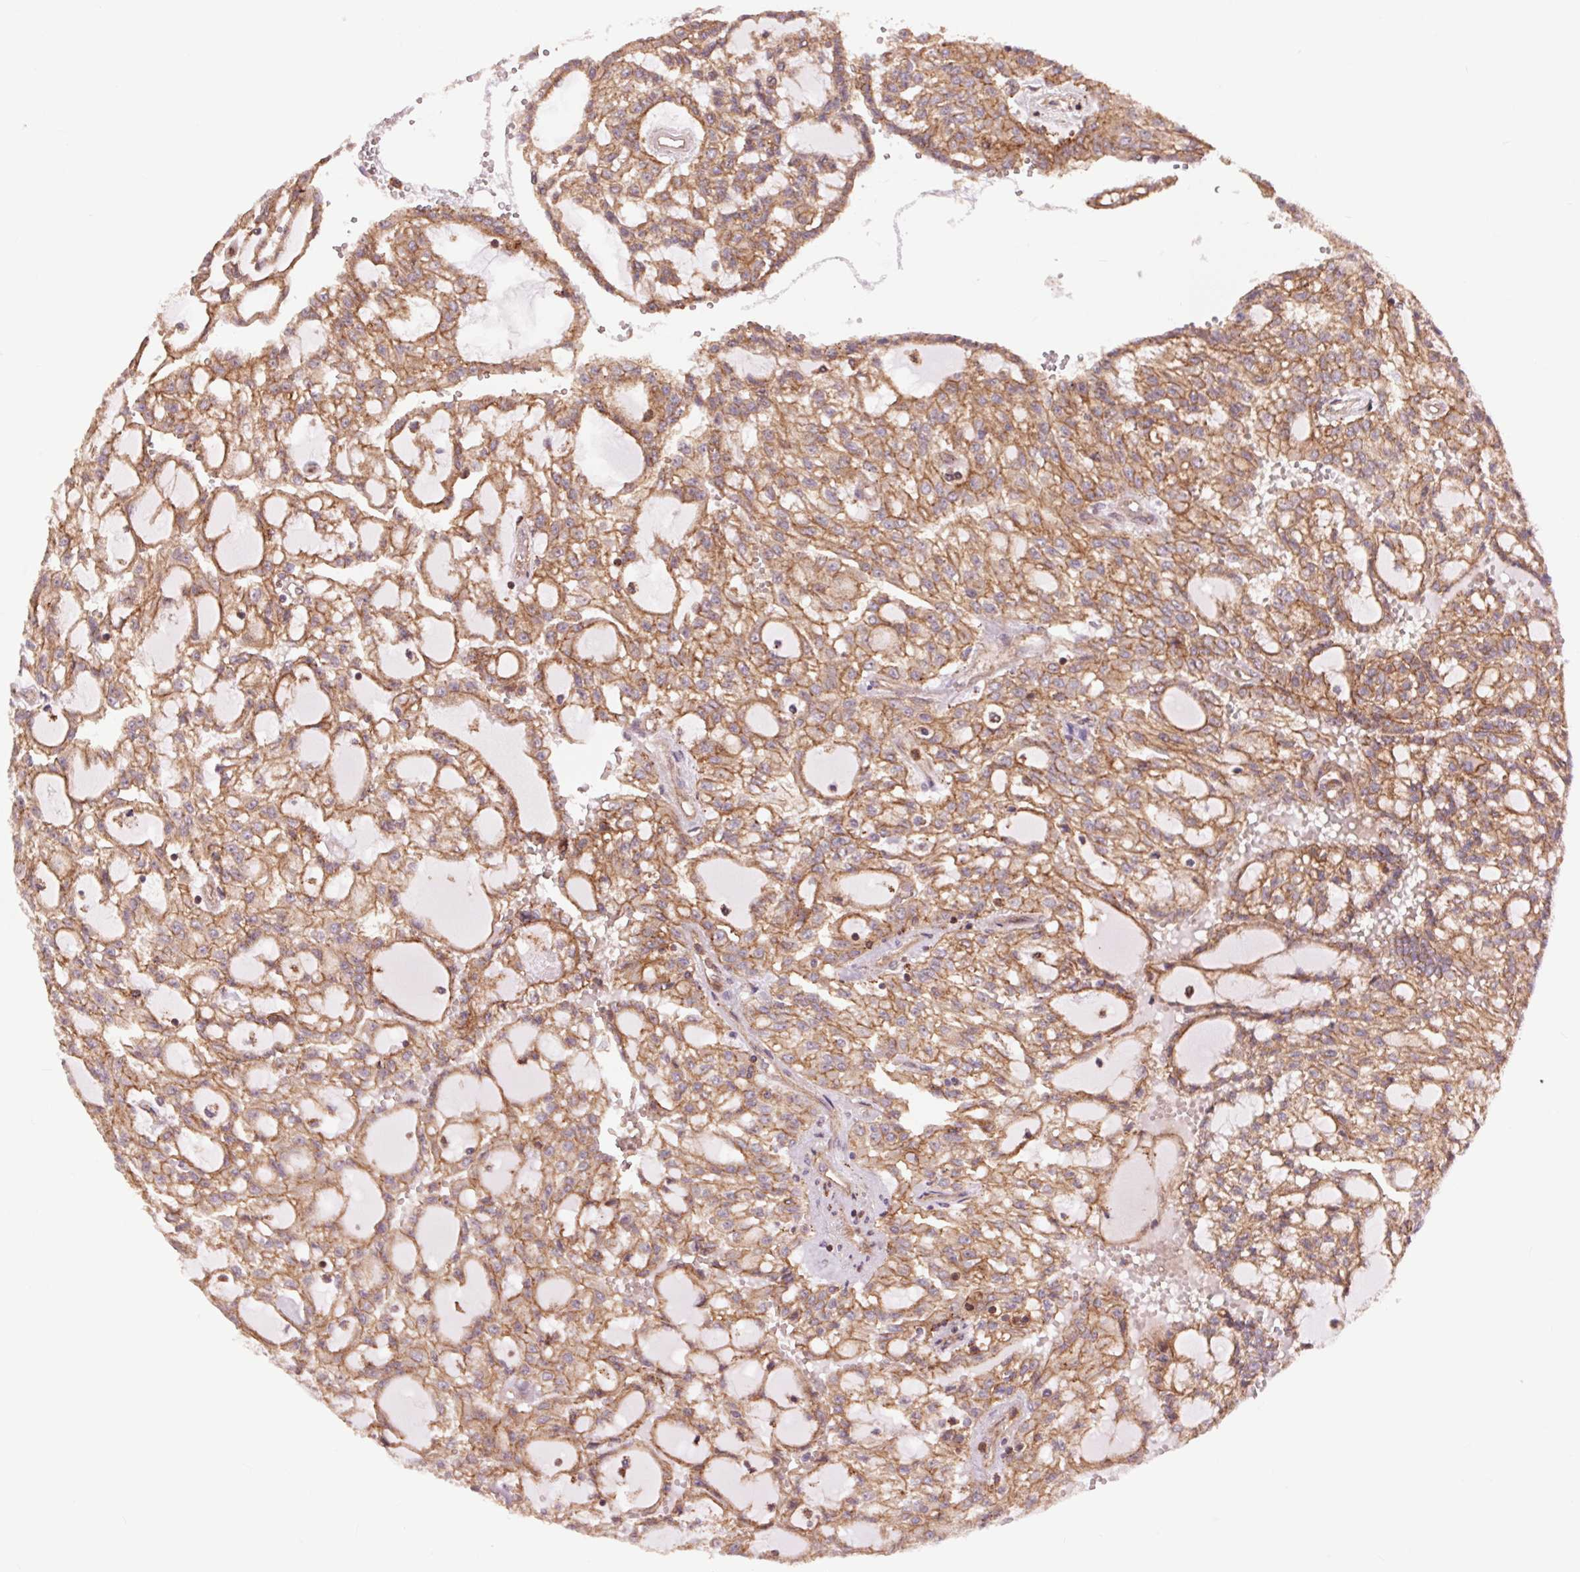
{"staining": {"intensity": "moderate", "quantity": ">75%", "location": "cytoplasmic/membranous"}, "tissue": "renal cancer", "cell_type": "Tumor cells", "image_type": "cancer", "snomed": [{"axis": "morphology", "description": "Adenocarcinoma, NOS"}, {"axis": "topography", "description": "Kidney"}], "caption": "Adenocarcinoma (renal) tissue shows moderate cytoplasmic/membranous positivity in approximately >75% of tumor cells, visualized by immunohistochemistry.", "gene": "CHMP4B", "patient": {"sex": "male", "age": 63}}